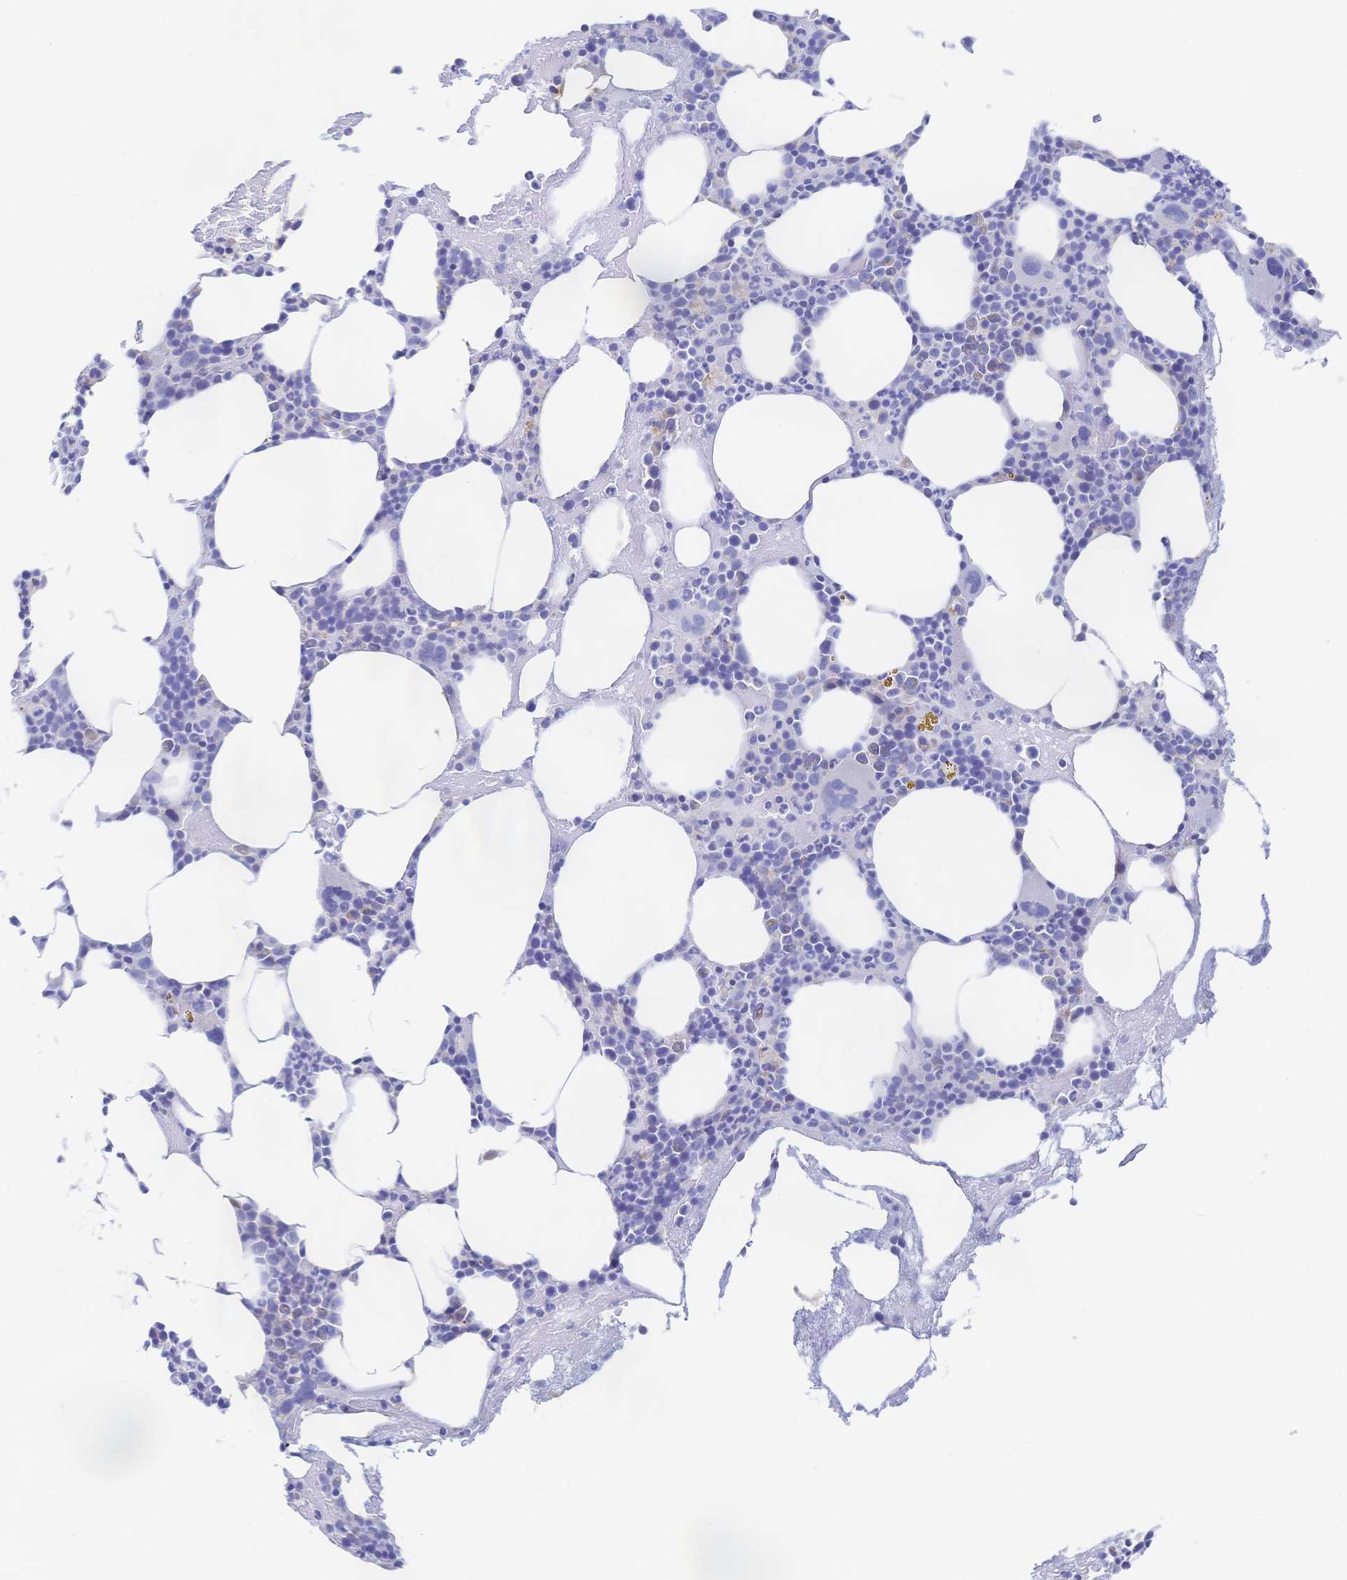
{"staining": {"intensity": "negative", "quantity": "none", "location": "none"}, "tissue": "bone marrow", "cell_type": "Hematopoietic cells", "image_type": "normal", "snomed": [{"axis": "morphology", "description": "Normal tissue, NOS"}, {"axis": "topography", "description": "Bone marrow"}], "caption": "IHC histopathology image of benign bone marrow: human bone marrow stained with DAB shows no significant protein staining in hematopoietic cells. Brightfield microscopy of immunohistochemistry (IHC) stained with DAB (3,3'-diaminobenzidine) (brown) and hematoxylin (blue), captured at high magnification.", "gene": "SYNGR4", "patient": {"sex": "female", "age": 62}}